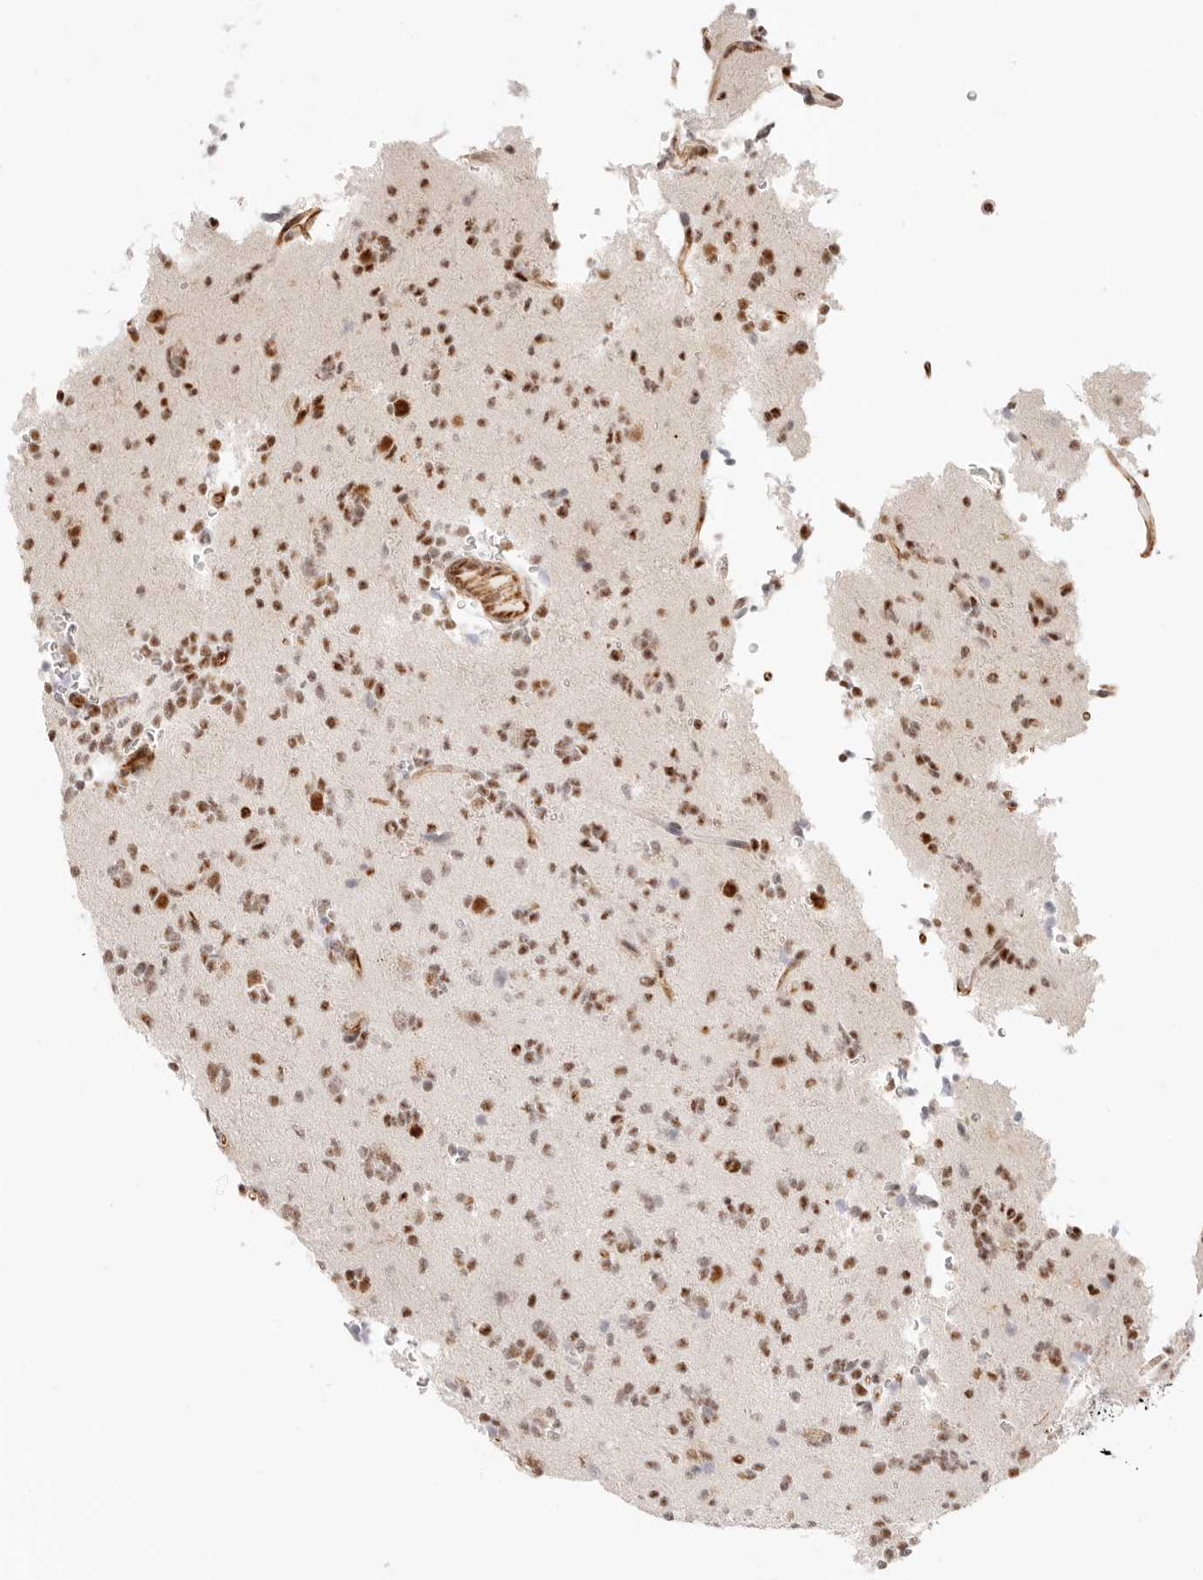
{"staining": {"intensity": "moderate", "quantity": "25%-75%", "location": "nuclear"}, "tissue": "glioma", "cell_type": "Tumor cells", "image_type": "cancer", "snomed": [{"axis": "morphology", "description": "Glioma, malignant, High grade"}, {"axis": "topography", "description": "Brain"}], "caption": "Approximately 25%-75% of tumor cells in human malignant glioma (high-grade) display moderate nuclear protein expression as visualized by brown immunohistochemical staining.", "gene": "ZC3H11A", "patient": {"sex": "female", "age": 62}}